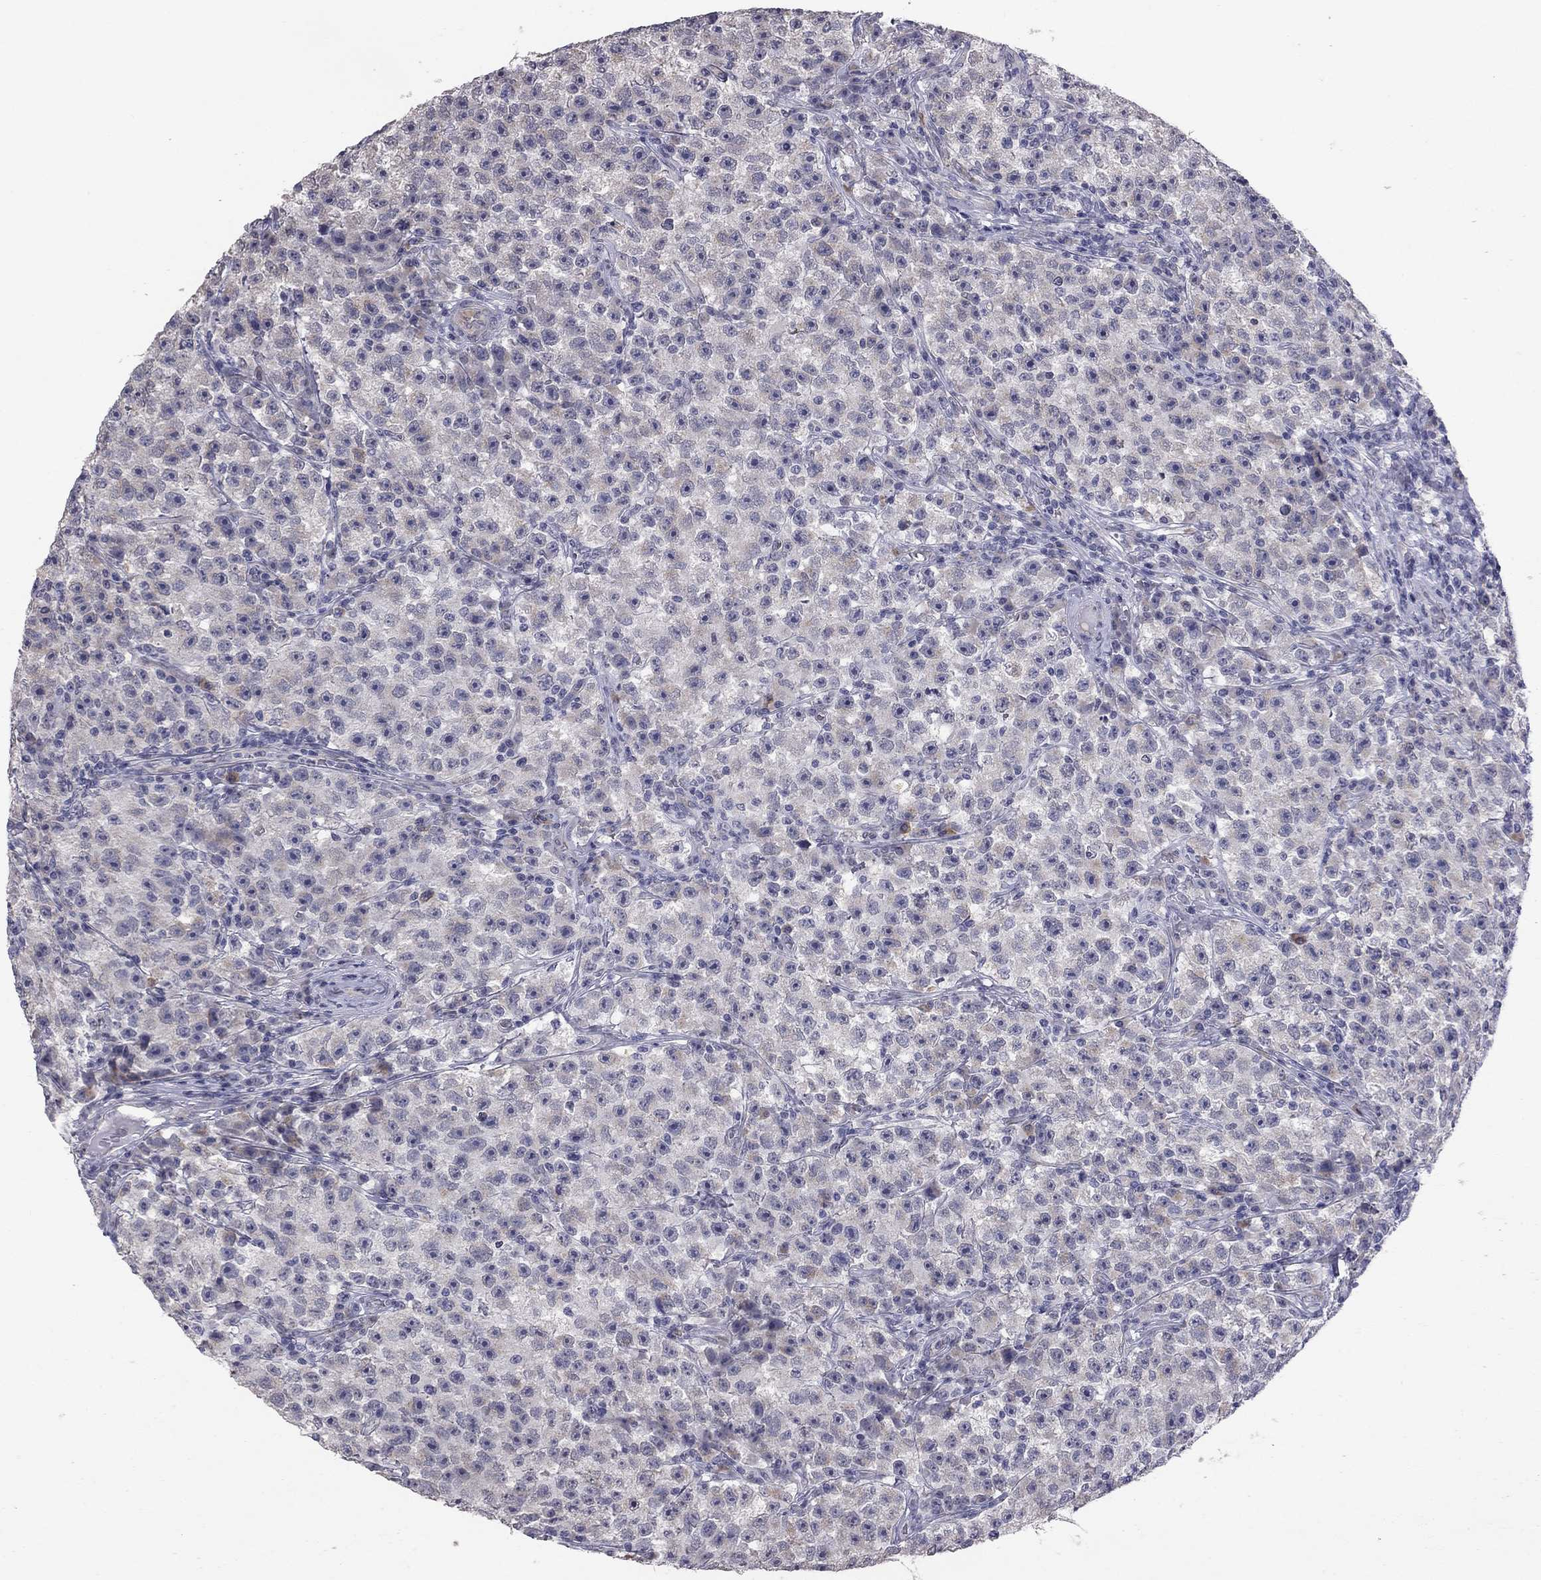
{"staining": {"intensity": "weak", "quantity": "<25%", "location": "cytoplasmic/membranous"}, "tissue": "testis cancer", "cell_type": "Tumor cells", "image_type": "cancer", "snomed": [{"axis": "morphology", "description": "Seminoma, NOS"}, {"axis": "topography", "description": "Testis"}], "caption": "Micrograph shows no significant protein expression in tumor cells of testis seminoma.", "gene": "PRRT2", "patient": {"sex": "male", "age": 22}}